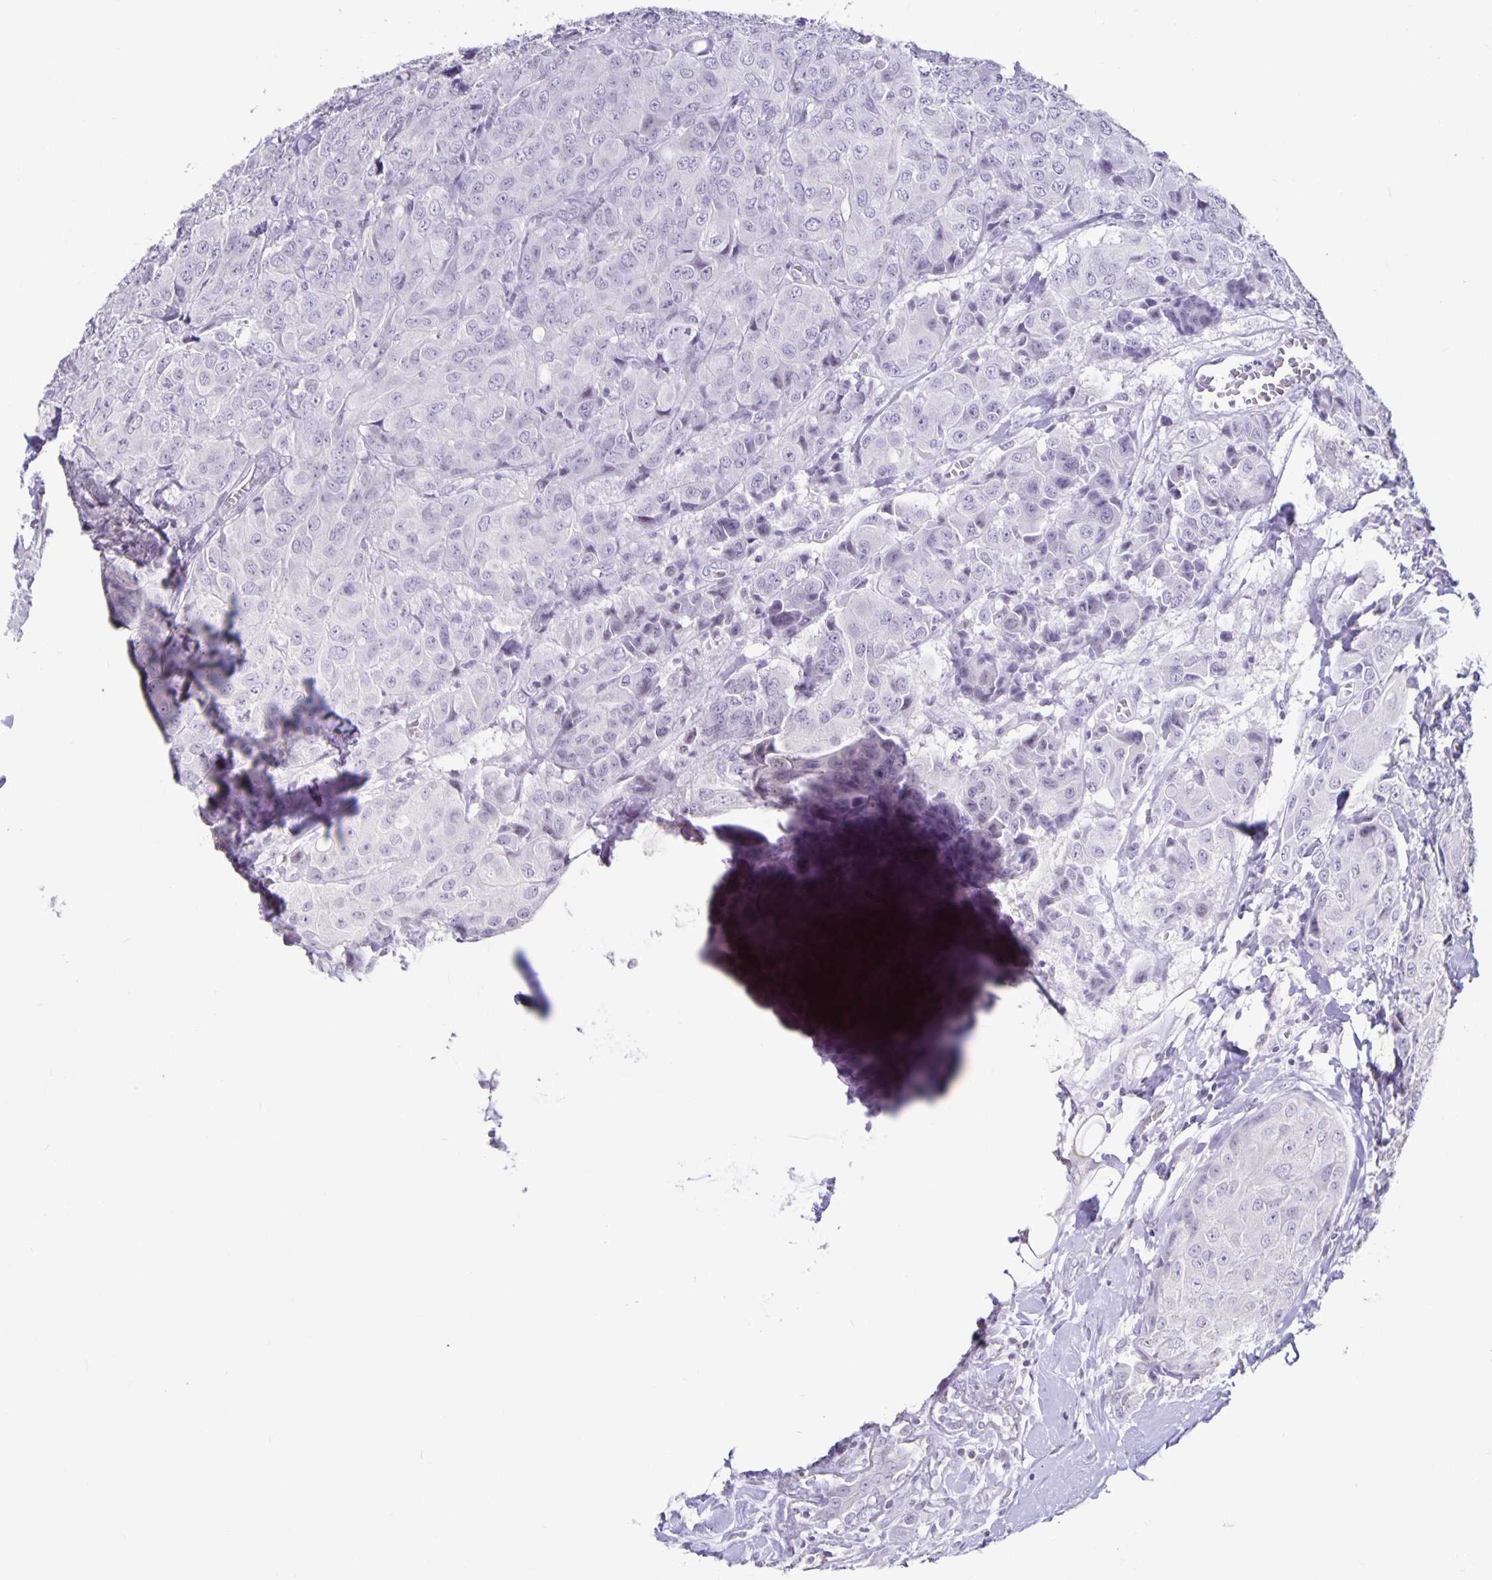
{"staining": {"intensity": "negative", "quantity": "none", "location": "none"}, "tissue": "breast cancer", "cell_type": "Tumor cells", "image_type": "cancer", "snomed": [{"axis": "morphology", "description": "Duct carcinoma"}, {"axis": "topography", "description": "Breast"}], "caption": "This histopathology image is of breast infiltrating ductal carcinoma stained with immunohistochemistry to label a protein in brown with the nuclei are counter-stained blue. There is no positivity in tumor cells.", "gene": "OLIG2", "patient": {"sex": "female", "age": 43}}